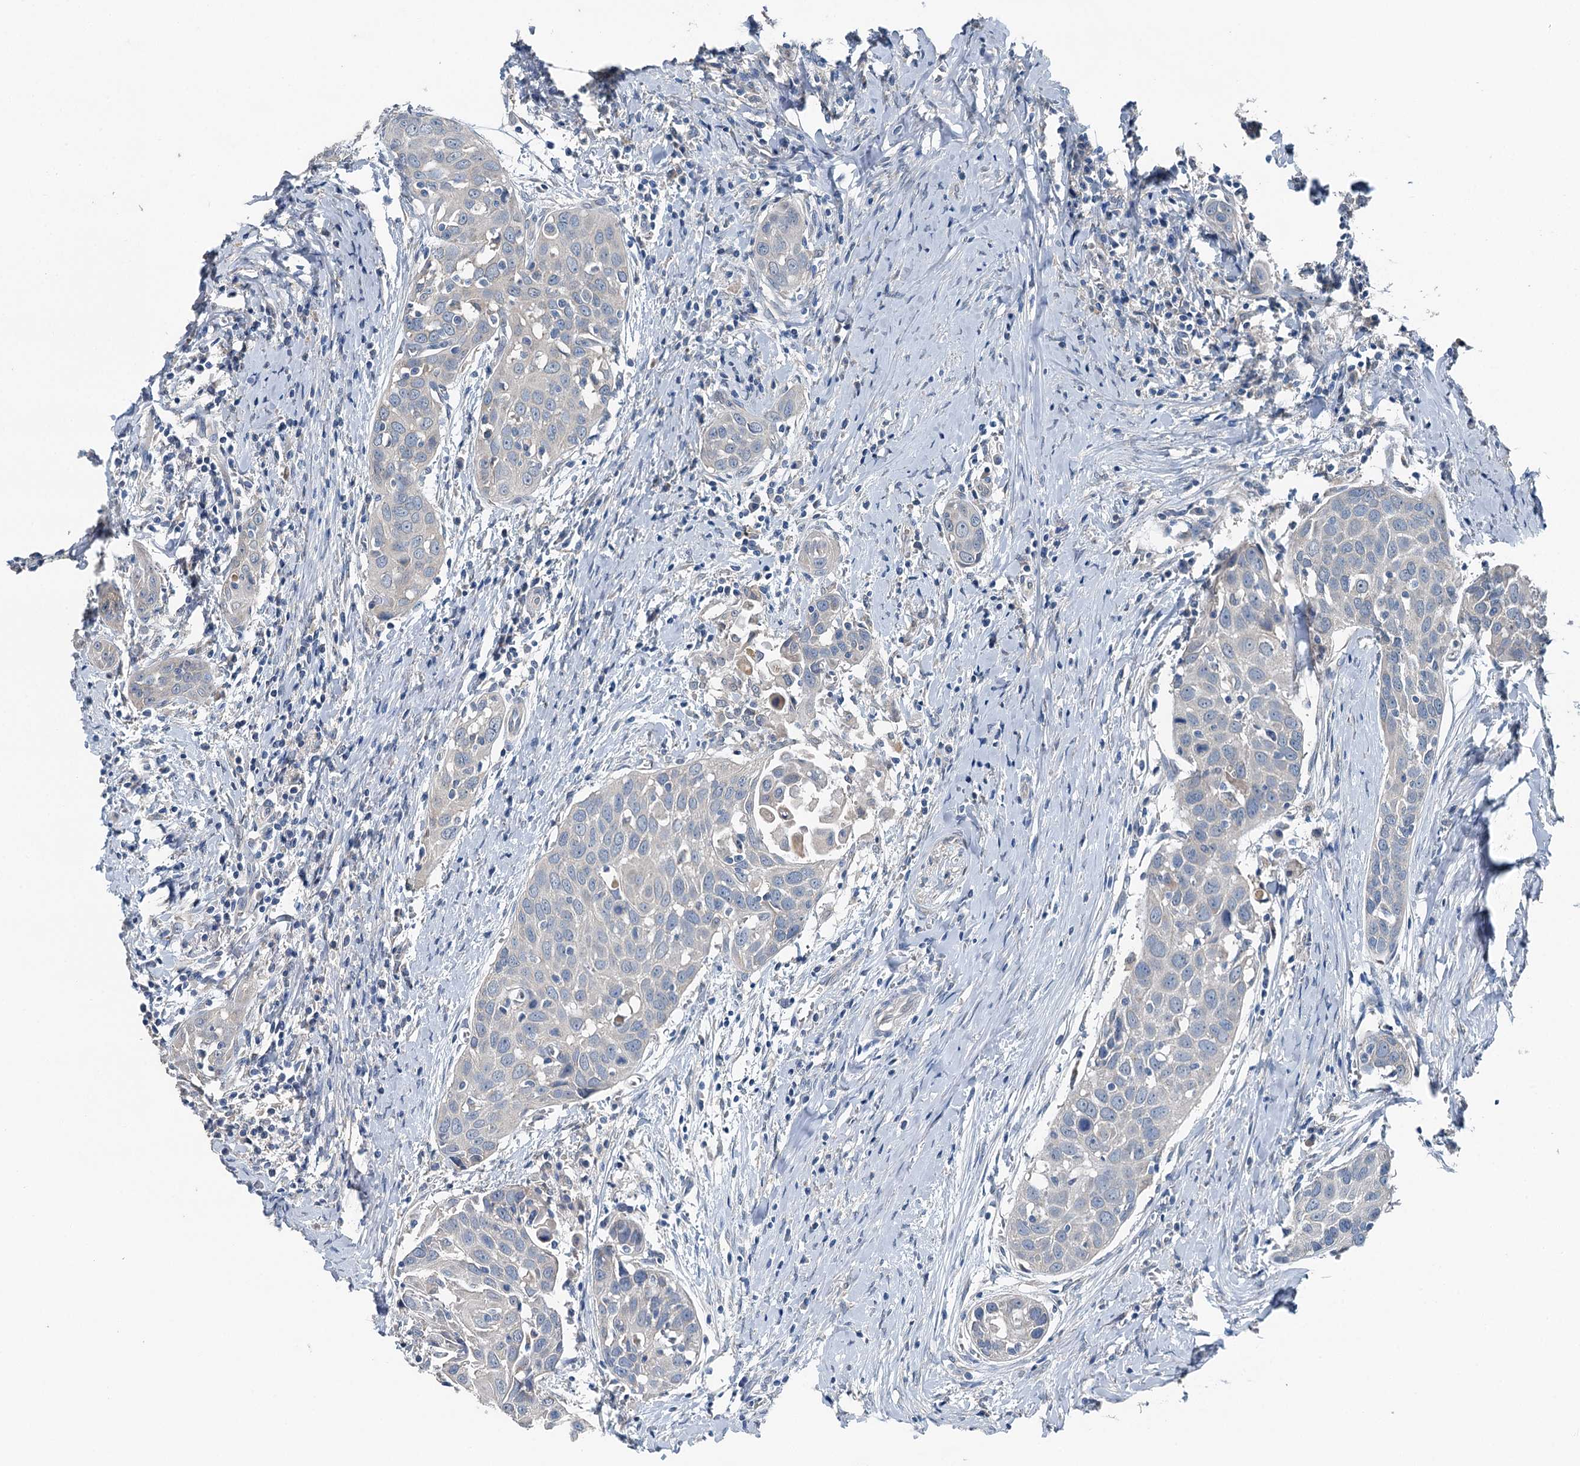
{"staining": {"intensity": "negative", "quantity": "none", "location": "none"}, "tissue": "head and neck cancer", "cell_type": "Tumor cells", "image_type": "cancer", "snomed": [{"axis": "morphology", "description": "Squamous cell carcinoma, NOS"}, {"axis": "topography", "description": "Oral tissue"}, {"axis": "topography", "description": "Head-Neck"}], "caption": "This is an IHC micrograph of human head and neck cancer (squamous cell carcinoma). There is no staining in tumor cells.", "gene": "C6orf120", "patient": {"sex": "female", "age": 50}}